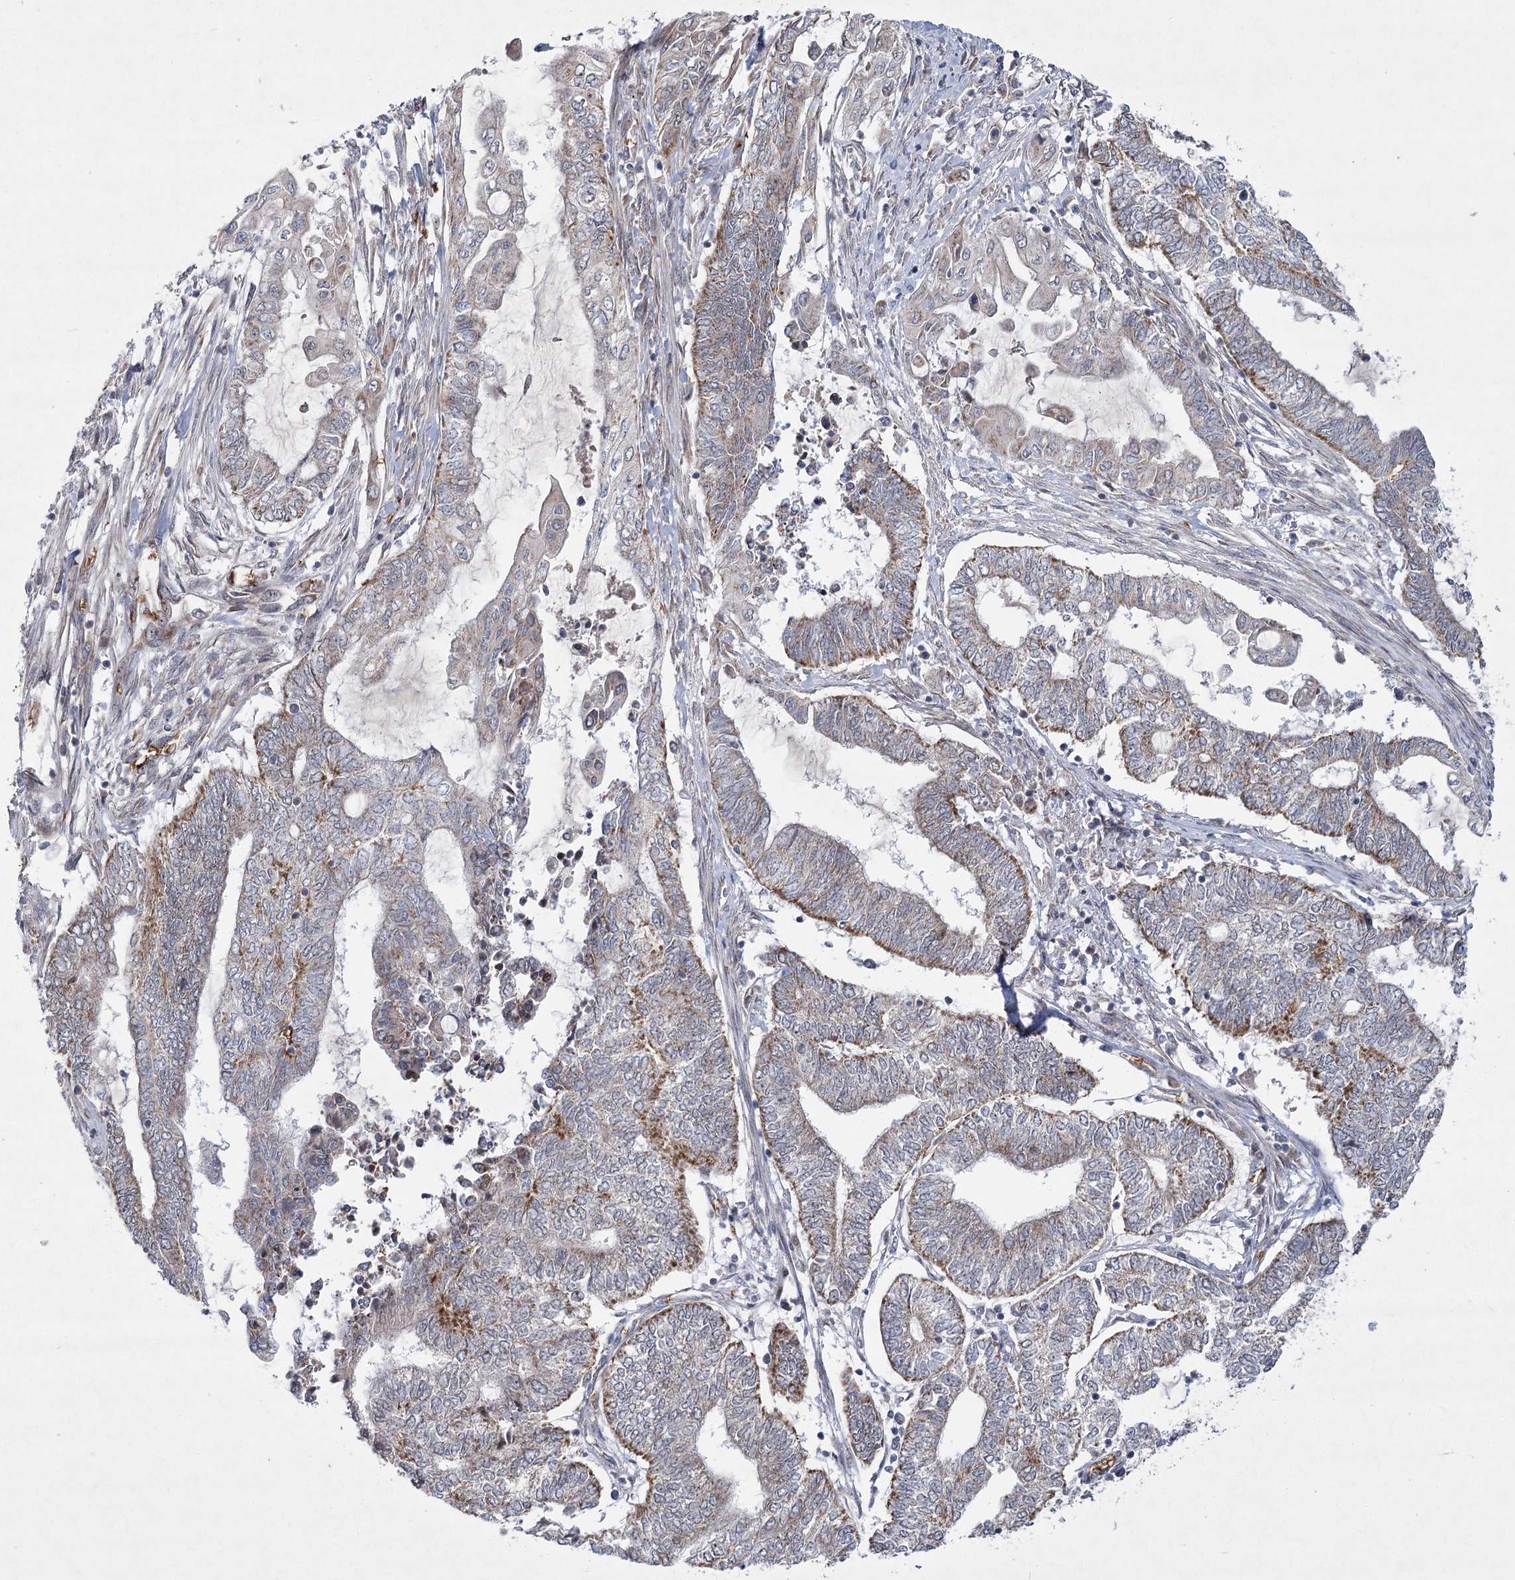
{"staining": {"intensity": "moderate", "quantity": "25%-75%", "location": "cytoplasmic/membranous"}, "tissue": "endometrial cancer", "cell_type": "Tumor cells", "image_type": "cancer", "snomed": [{"axis": "morphology", "description": "Adenocarcinoma, NOS"}, {"axis": "topography", "description": "Uterus"}, {"axis": "topography", "description": "Endometrium"}], "caption": "Endometrial cancer (adenocarcinoma) was stained to show a protein in brown. There is medium levels of moderate cytoplasmic/membranous staining in about 25%-75% of tumor cells.", "gene": "NSMCE4A", "patient": {"sex": "female", "age": 70}}